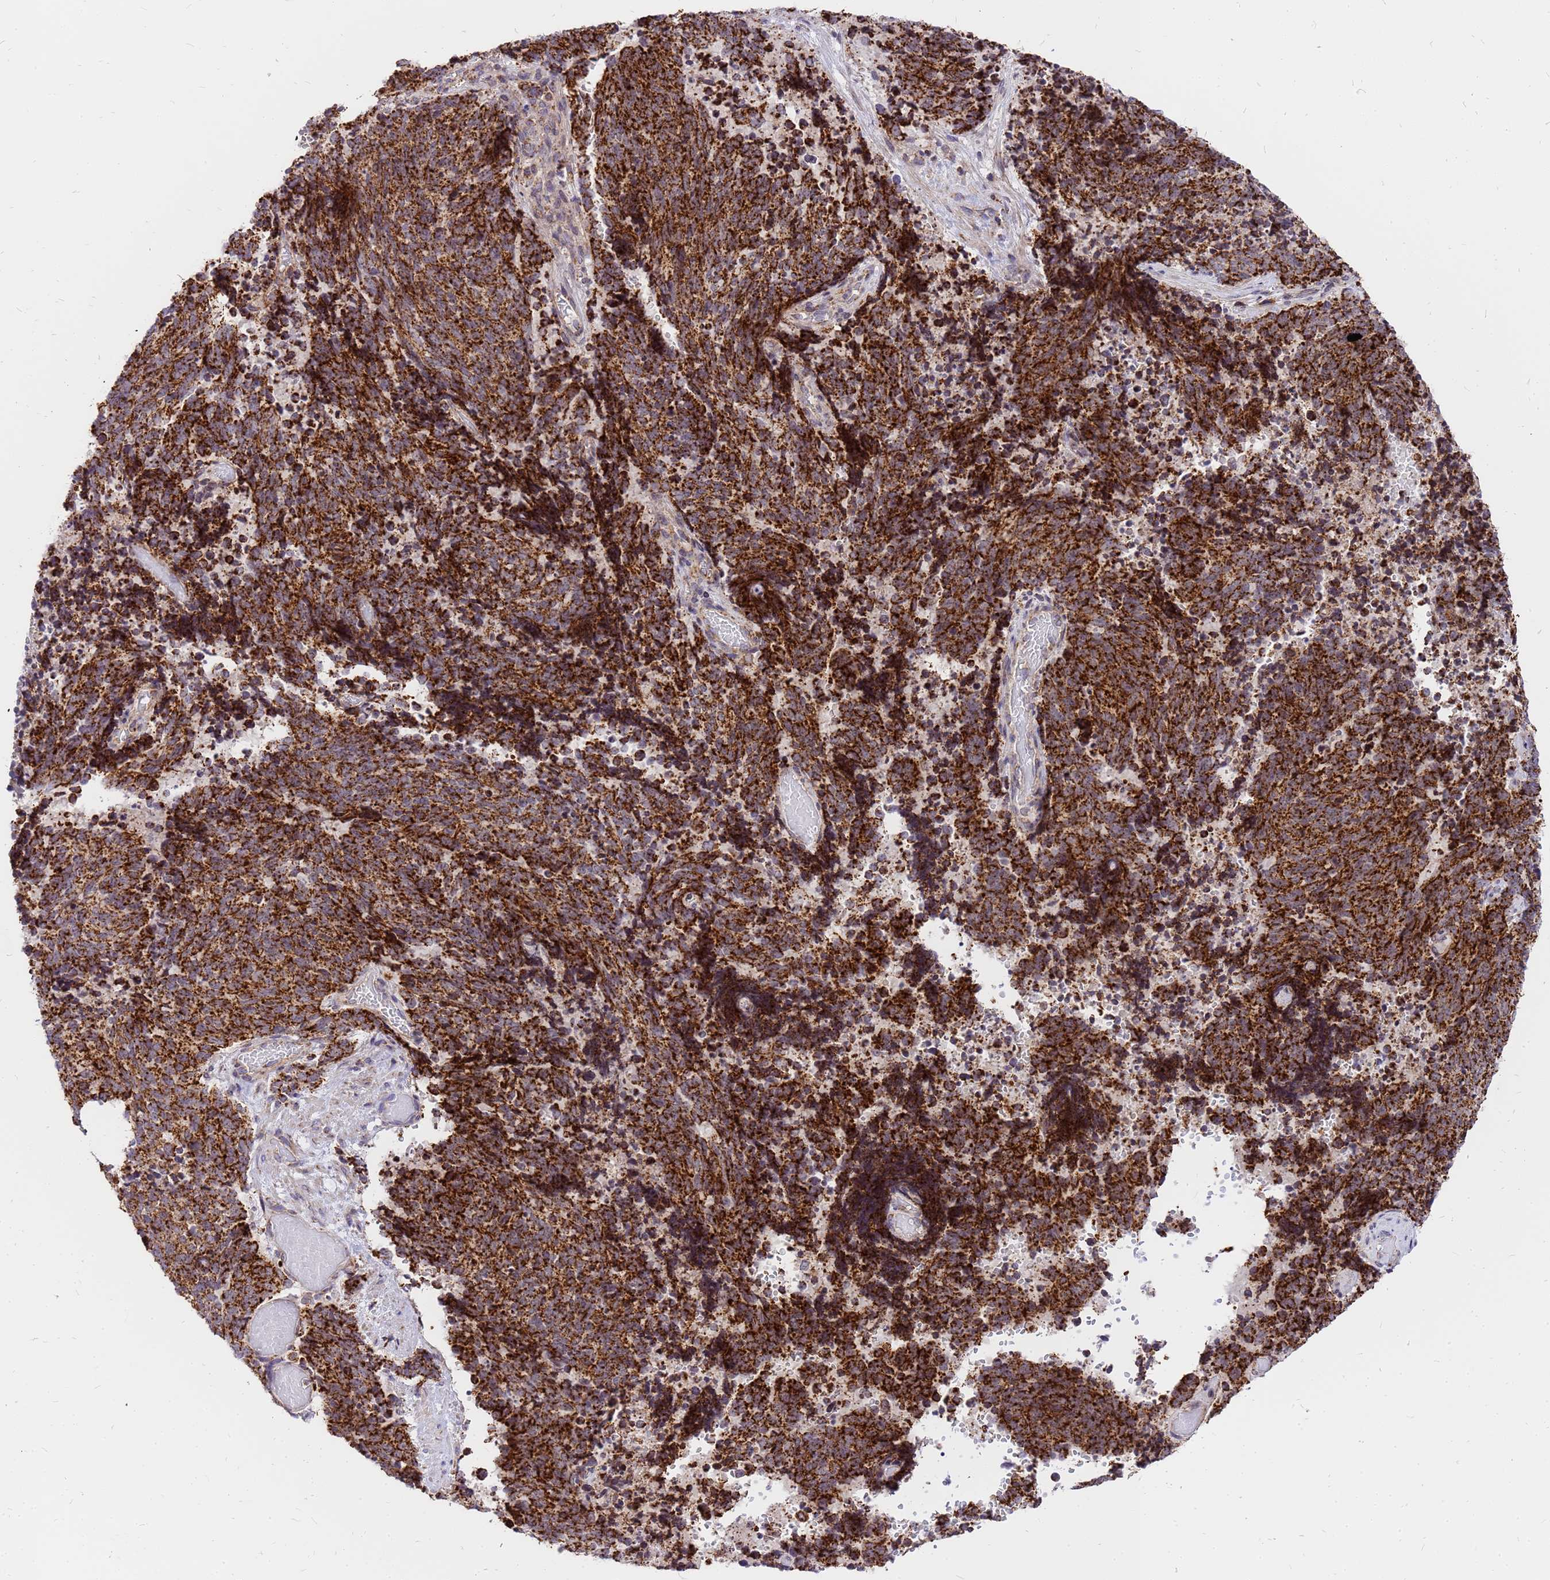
{"staining": {"intensity": "strong", "quantity": ">75%", "location": "cytoplasmic/membranous"}, "tissue": "cervical cancer", "cell_type": "Tumor cells", "image_type": "cancer", "snomed": [{"axis": "morphology", "description": "Squamous cell carcinoma, NOS"}, {"axis": "topography", "description": "Cervix"}], "caption": "The photomicrograph exhibits immunohistochemical staining of cervical cancer (squamous cell carcinoma). There is strong cytoplasmic/membranous positivity is appreciated in approximately >75% of tumor cells.", "gene": "MRPS26", "patient": {"sex": "female", "age": 29}}